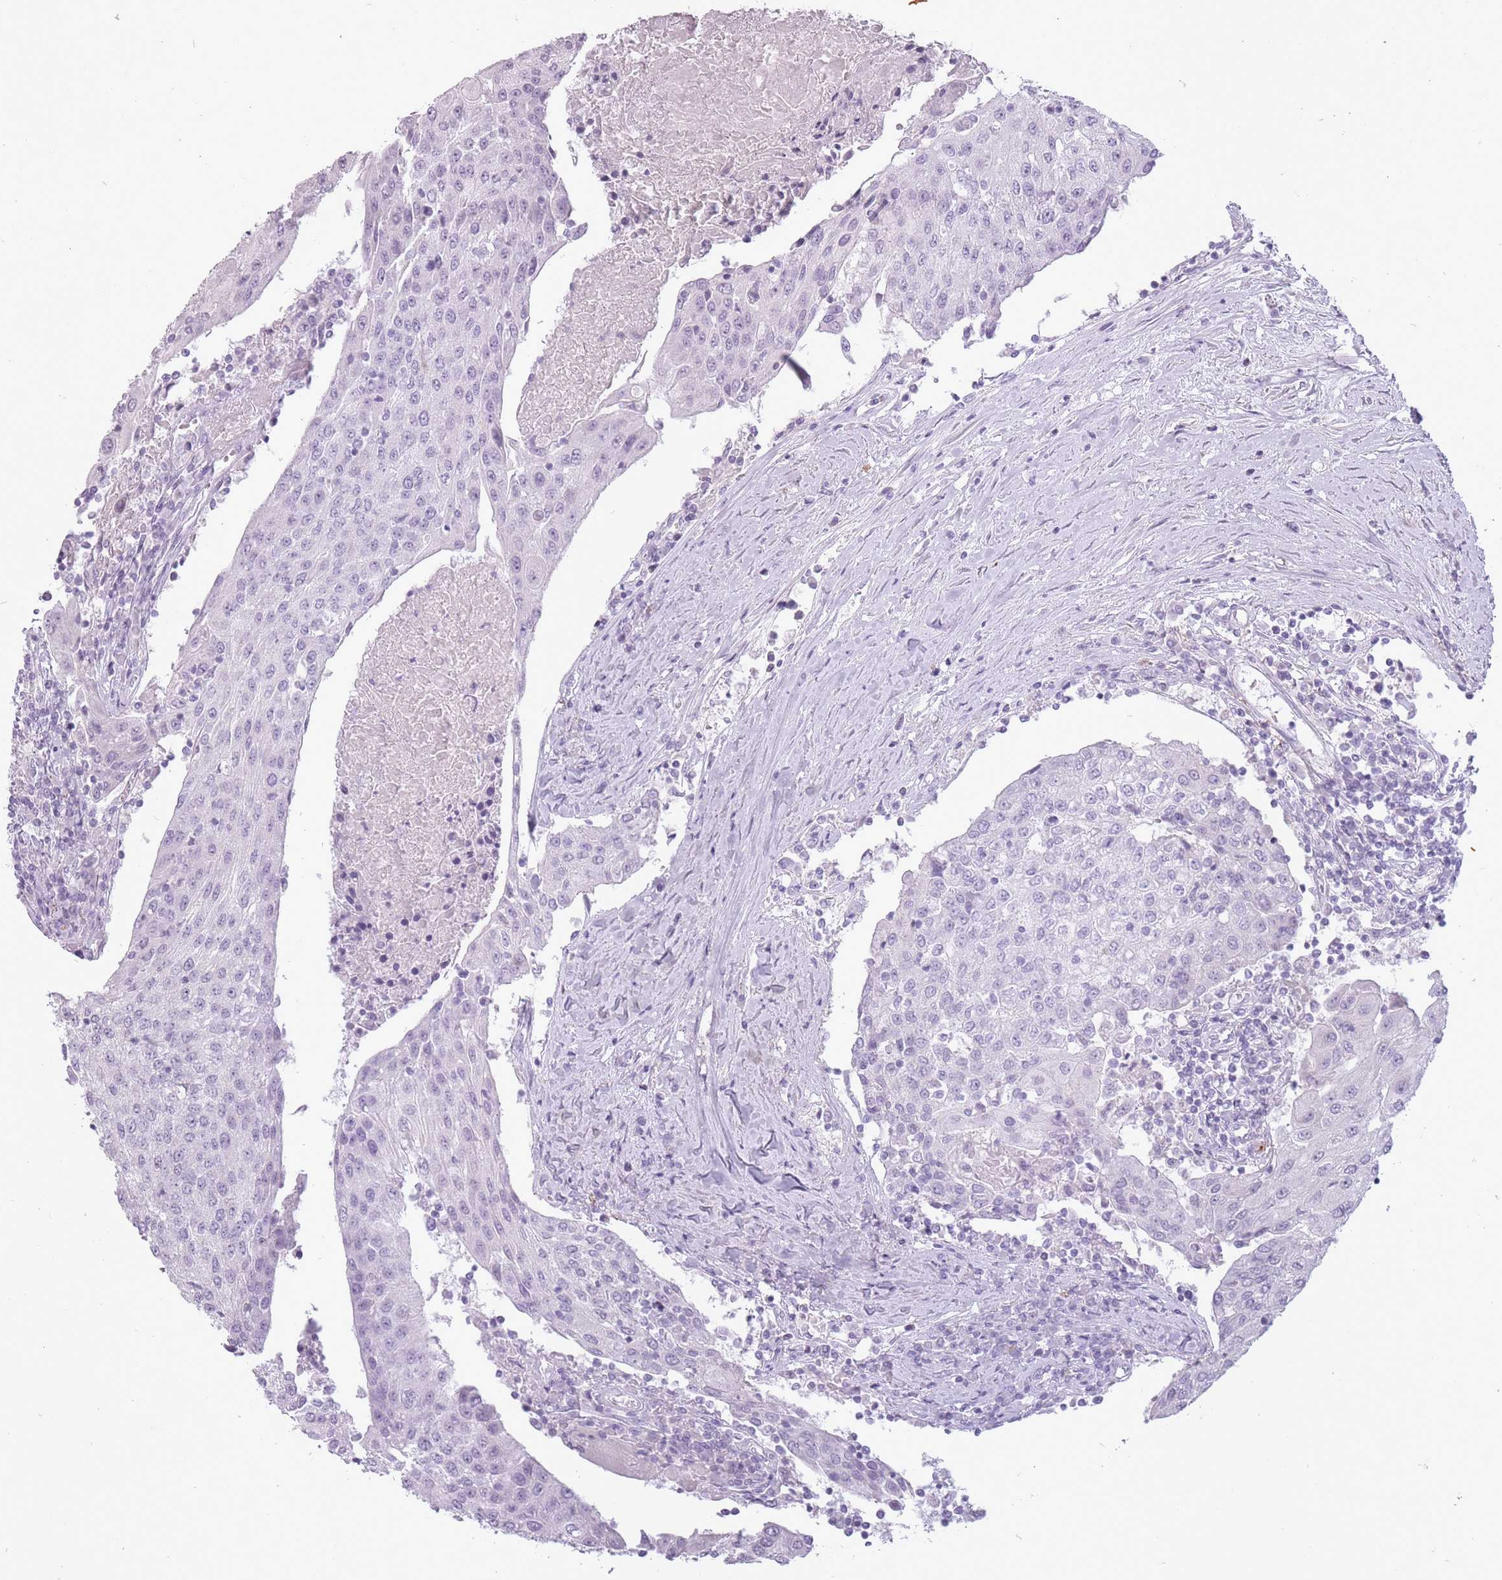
{"staining": {"intensity": "negative", "quantity": "none", "location": "none"}, "tissue": "urothelial cancer", "cell_type": "Tumor cells", "image_type": "cancer", "snomed": [{"axis": "morphology", "description": "Urothelial carcinoma, High grade"}, {"axis": "topography", "description": "Urinary bladder"}], "caption": "IHC of urothelial cancer shows no positivity in tumor cells.", "gene": "RFX4", "patient": {"sex": "female", "age": 85}}